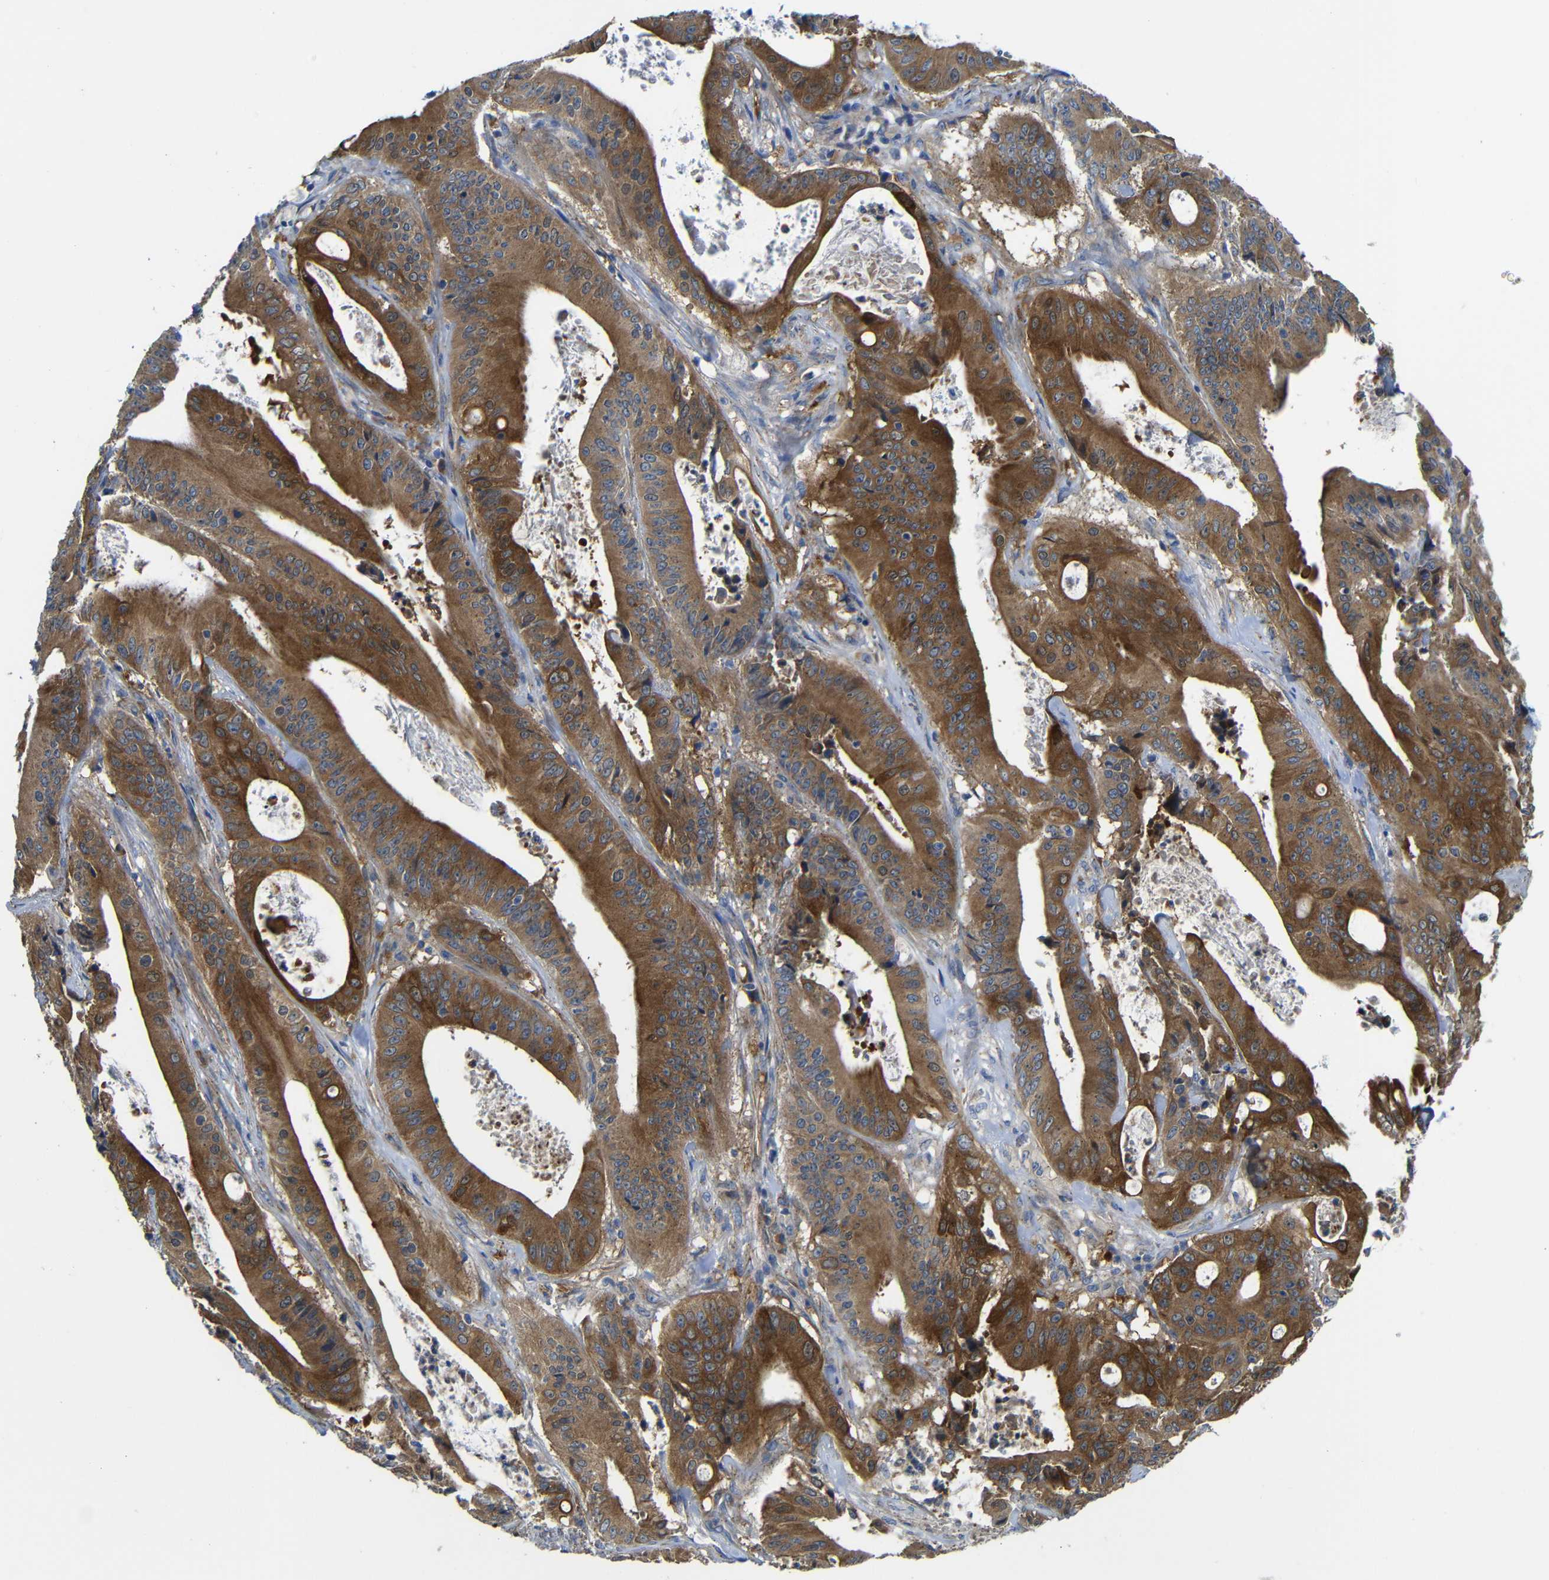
{"staining": {"intensity": "moderate", "quantity": ">75%", "location": "cytoplasmic/membranous"}, "tissue": "pancreatic cancer", "cell_type": "Tumor cells", "image_type": "cancer", "snomed": [{"axis": "morphology", "description": "Normal tissue, NOS"}, {"axis": "topography", "description": "Lymph node"}], "caption": "This is a histology image of immunohistochemistry staining of pancreatic cancer, which shows moderate expression in the cytoplasmic/membranous of tumor cells.", "gene": "DDRGK1", "patient": {"sex": "male", "age": 62}}